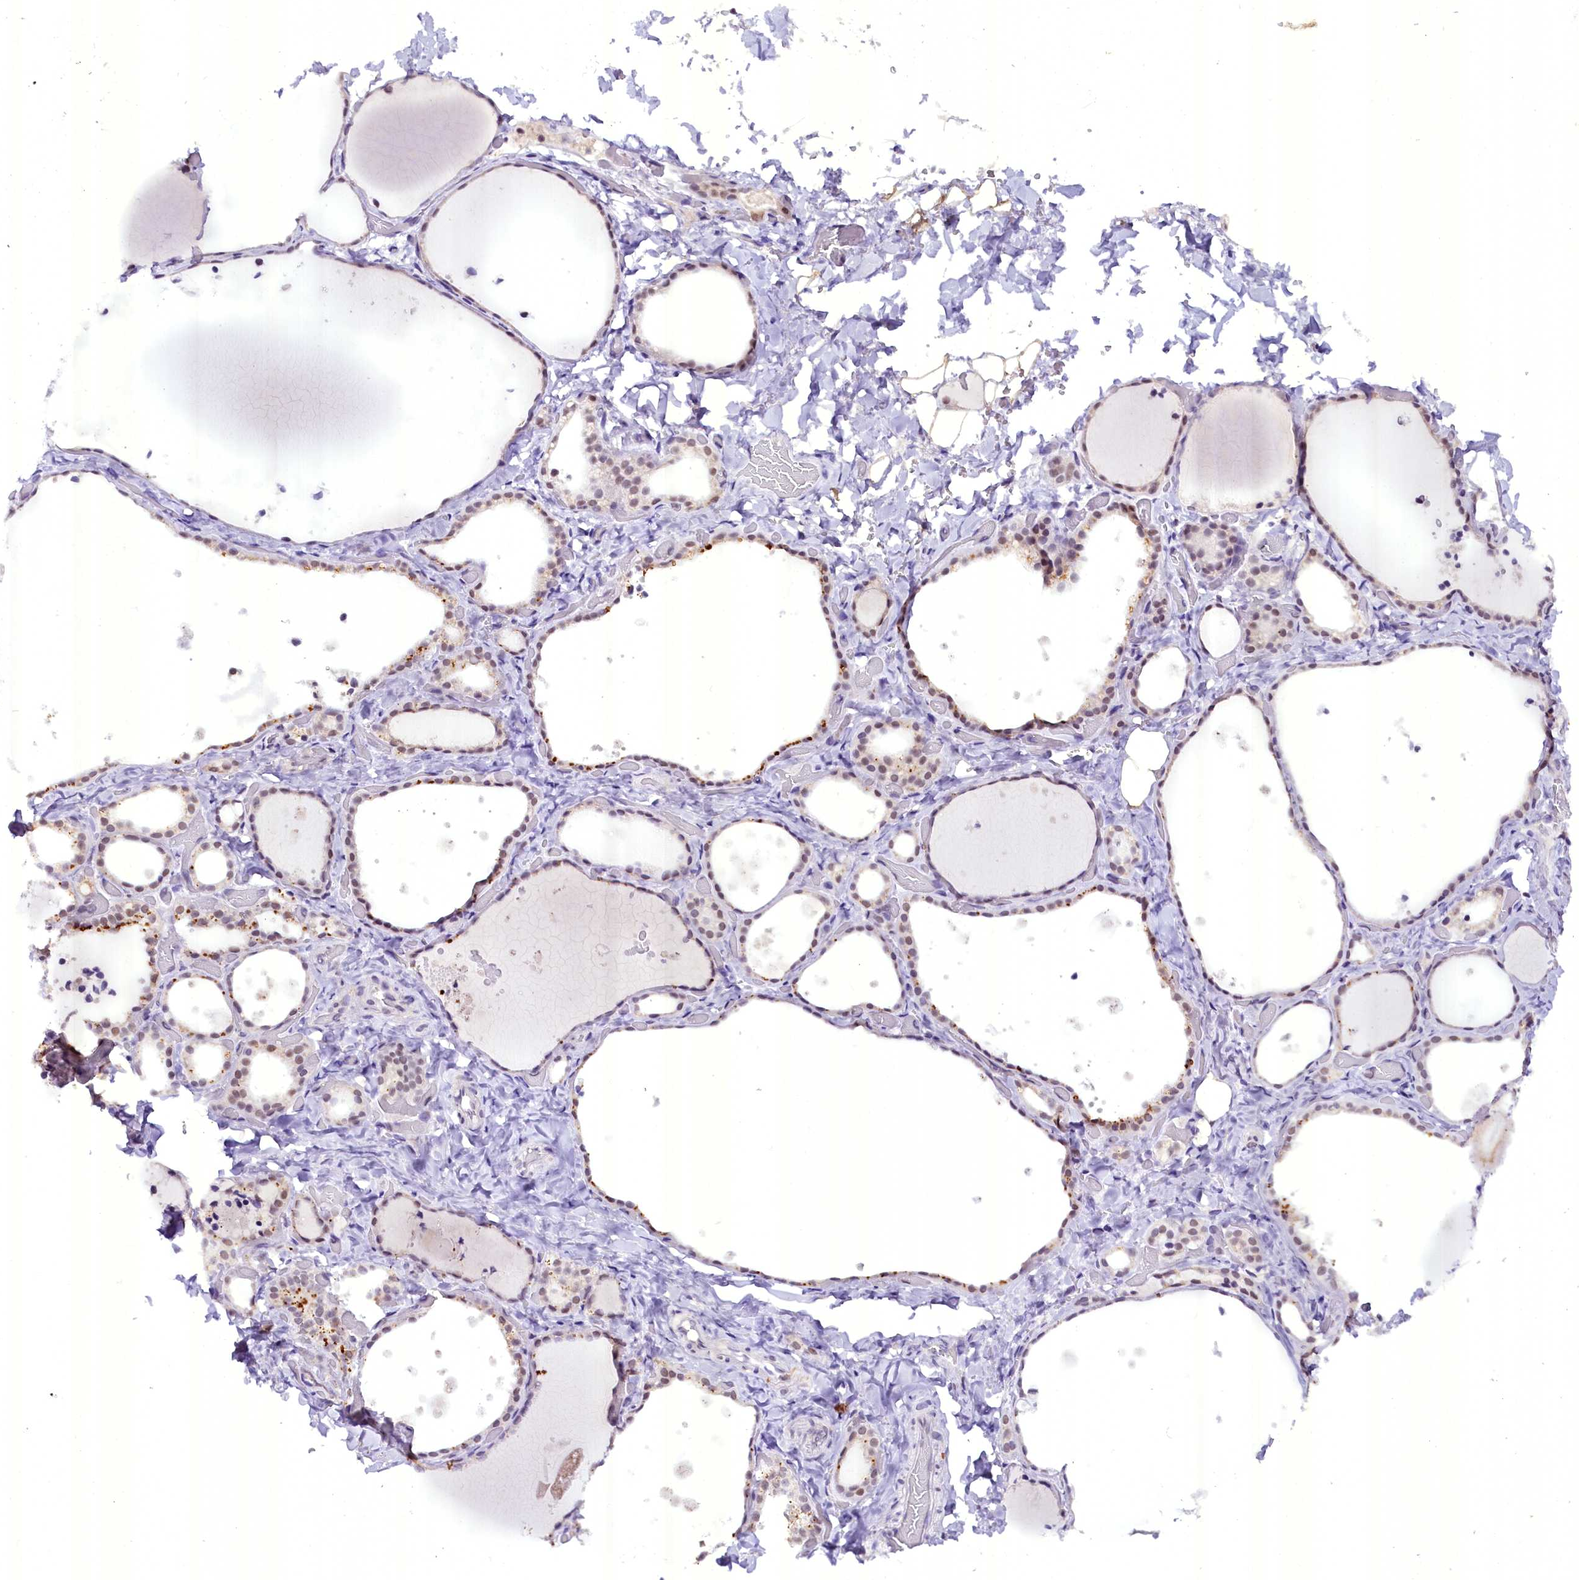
{"staining": {"intensity": "moderate", "quantity": "<25%", "location": "cytoplasmic/membranous,nuclear"}, "tissue": "thyroid gland", "cell_type": "Glandular cells", "image_type": "normal", "snomed": [{"axis": "morphology", "description": "Normal tissue, NOS"}, {"axis": "topography", "description": "Thyroid gland"}], "caption": "DAB (3,3'-diaminobenzidine) immunohistochemical staining of benign thyroid gland displays moderate cytoplasmic/membranous,nuclear protein positivity in approximately <25% of glandular cells.", "gene": "NCBP1", "patient": {"sex": "female", "age": 44}}